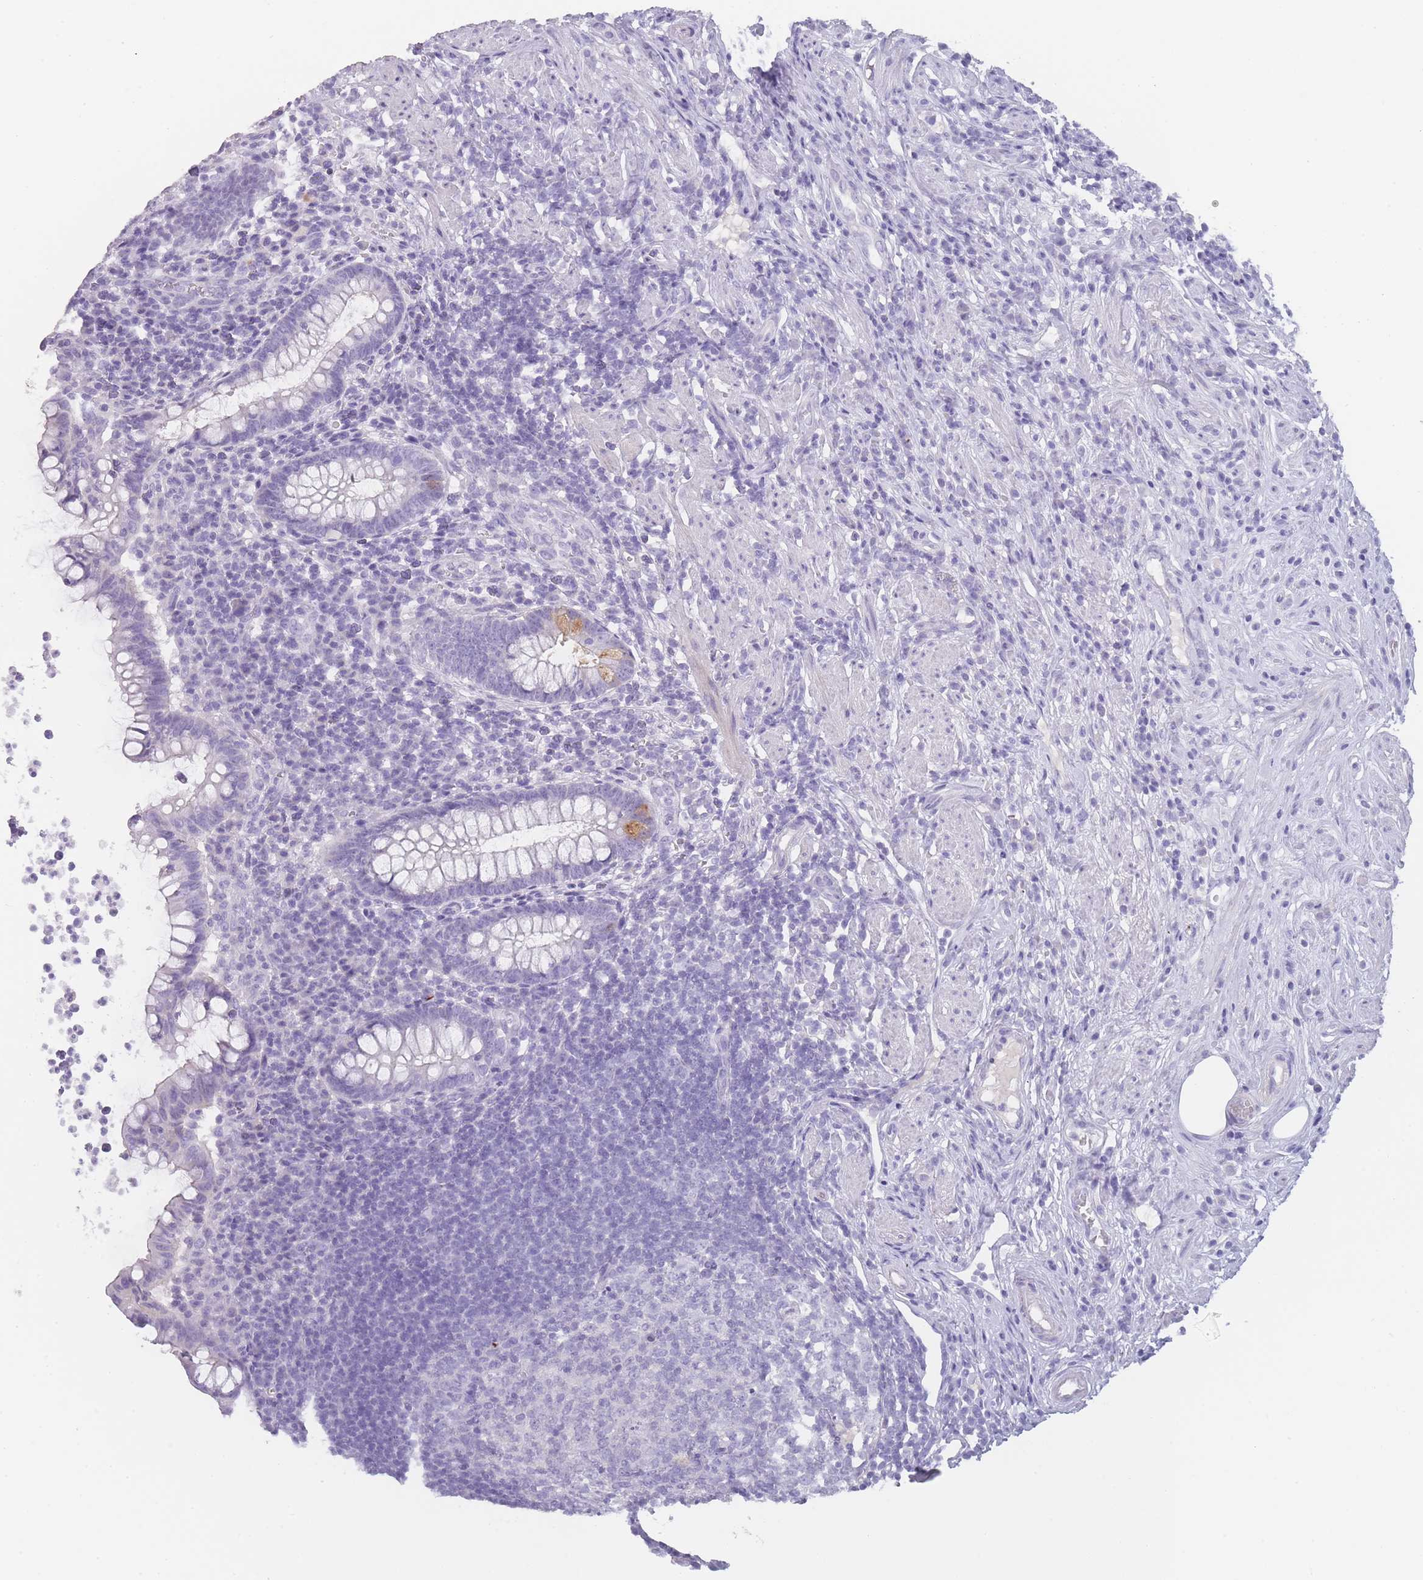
{"staining": {"intensity": "weak", "quantity": "<25%", "location": "cytoplasmic/membranous"}, "tissue": "appendix", "cell_type": "Glandular cells", "image_type": "normal", "snomed": [{"axis": "morphology", "description": "Normal tissue, NOS"}, {"axis": "topography", "description": "Appendix"}], "caption": "IHC of normal appendix displays no staining in glandular cells.", "gene": "TCP11X1", "patient": {"sex": "female", "age": 56}}